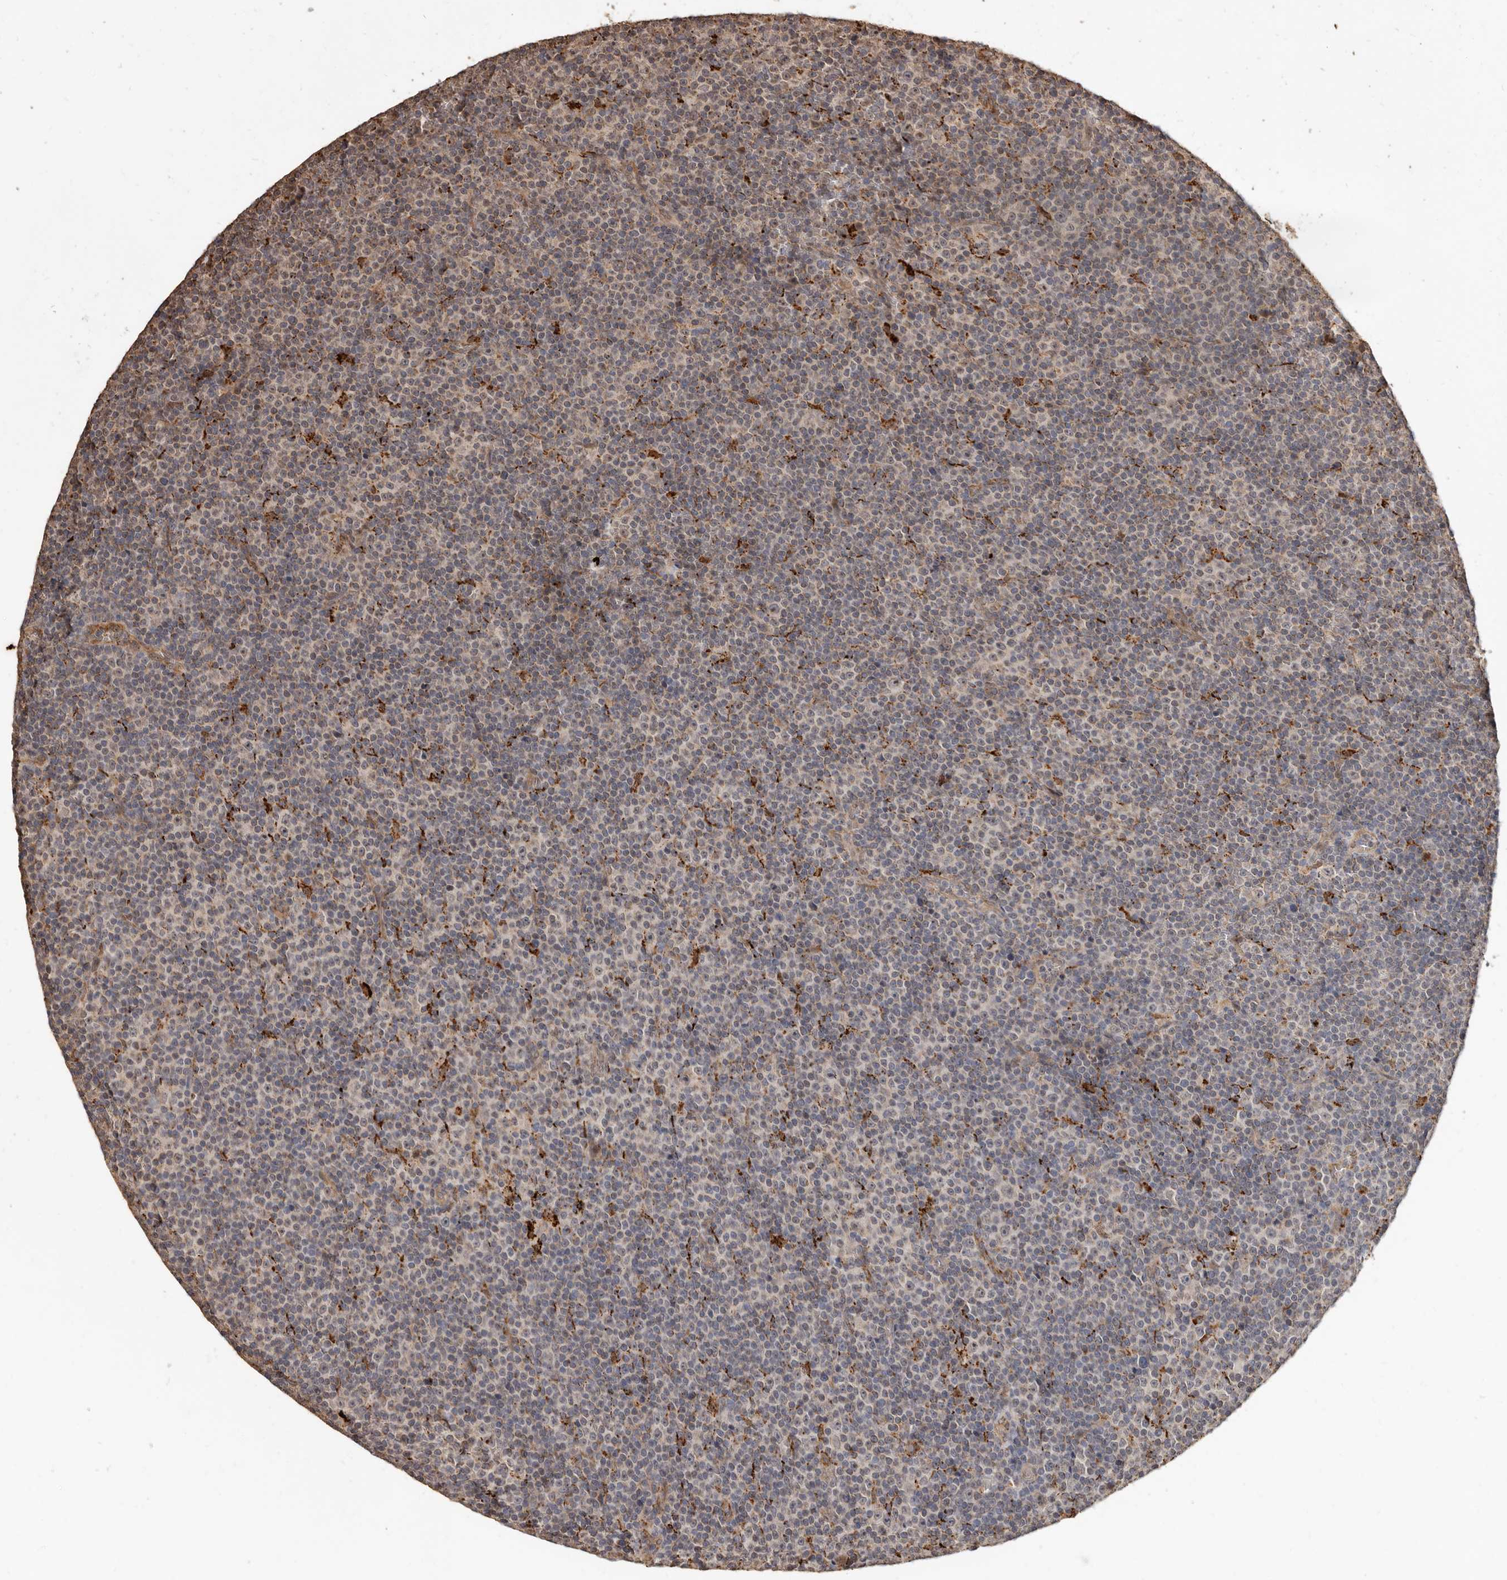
{"staining": {"intensity": "negative", "quantity": "none", "location": "none"}, "tissue": "lymphoma", "cell_type": "Tumor cells", "image_type": "cancer", "snomed": [{"axis": "morphology", "description": "Malignant lymphoma, non-Hodgkin's type, Low grade"}, {"axis": "topography", "description": "Lymph node"}], "caption": "Immunohistochemistry (IHC) histopathology image of low-grade malignant lymphoma, non-Hodgkin's type stained for a protein (brown), which shows no expression in tumor cells.", "gene": "AKAP7", "patient": {"sex": "female", "age": 67}}